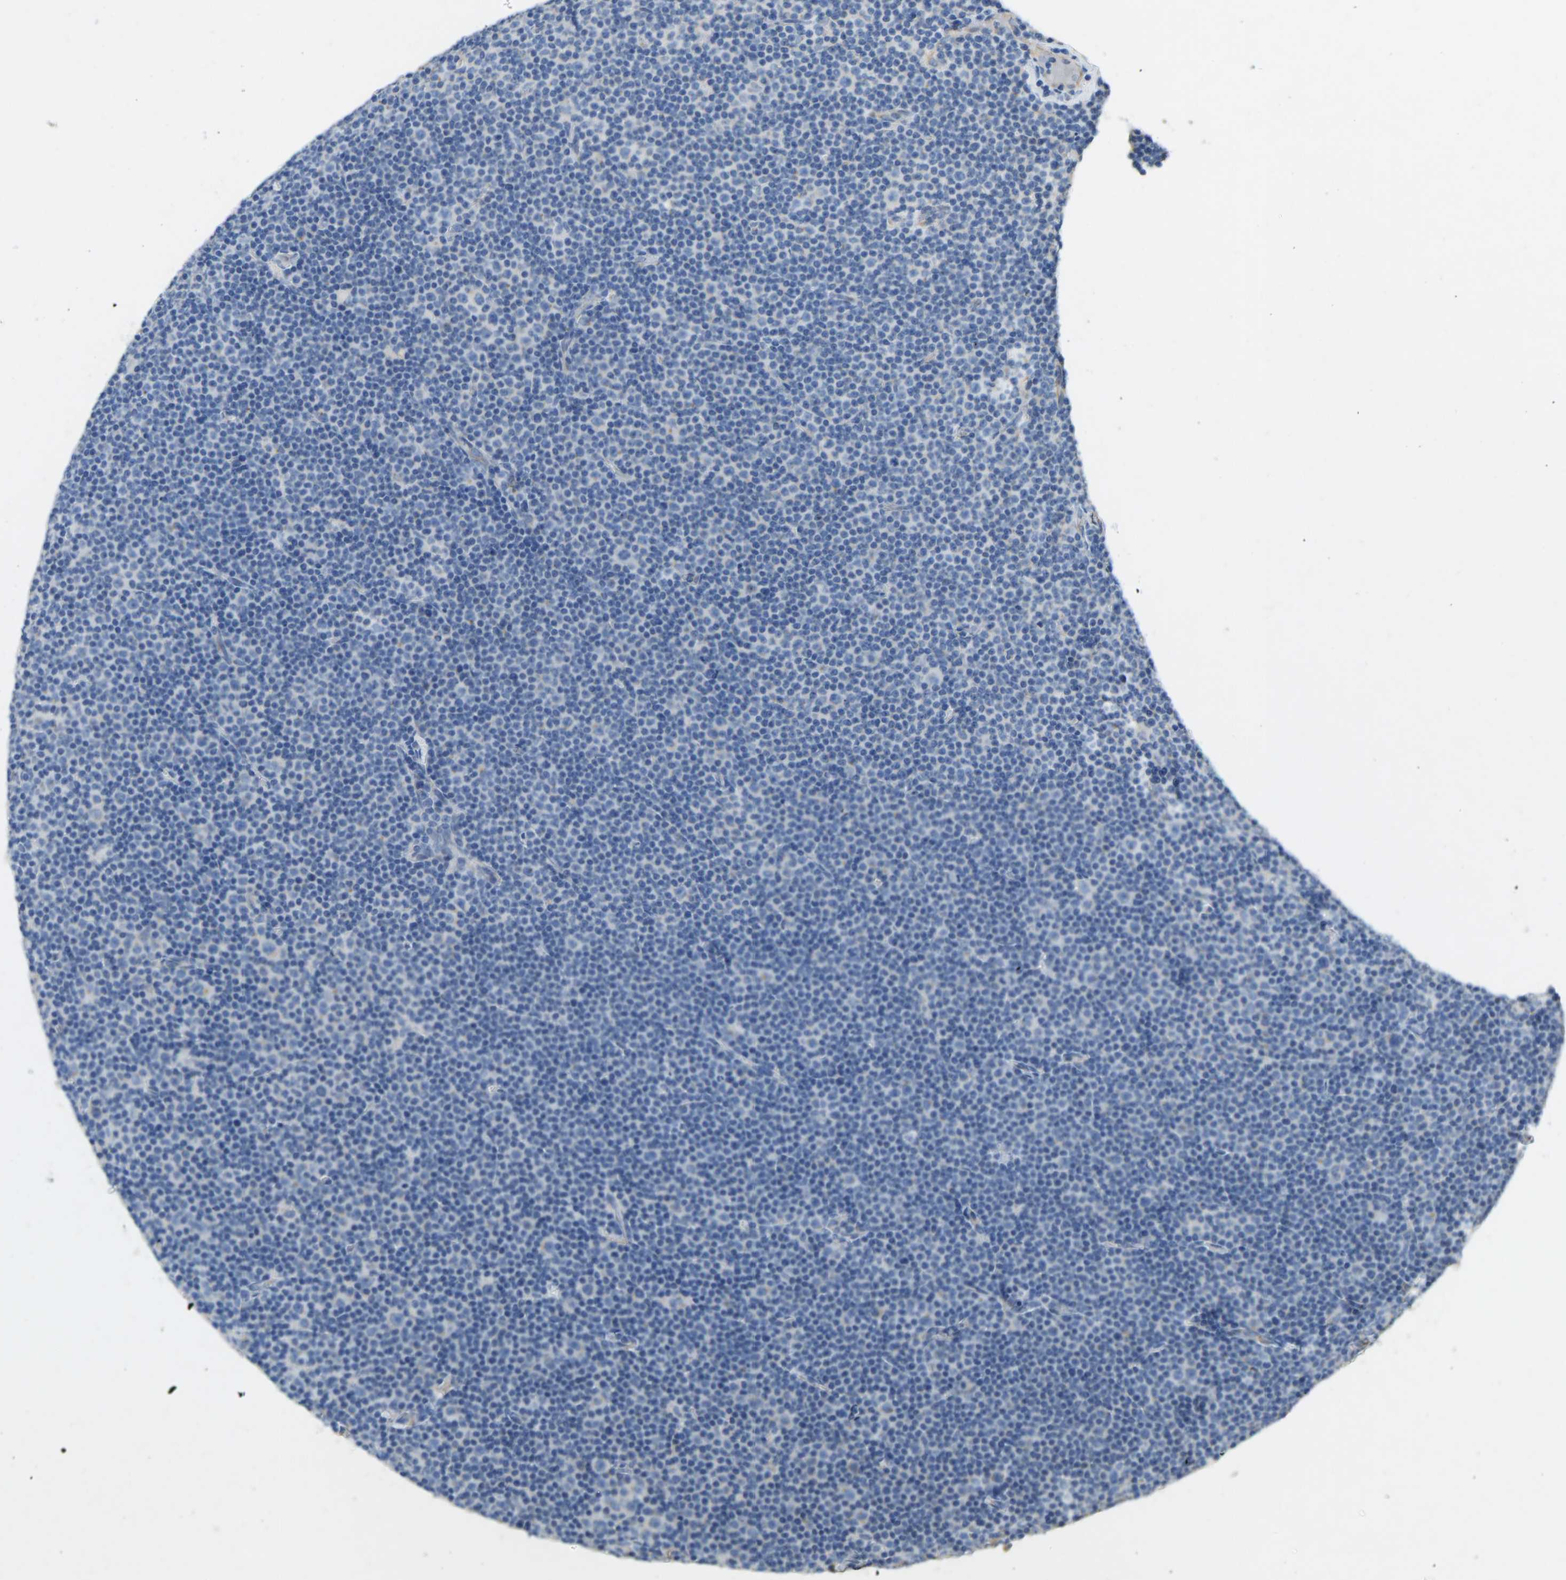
{"staining": {"intensity": "negative", "quantity": "none", "location": "none"}, "tissue": "lymphoma", "cell_type": "Tumor cells", "image_type": "cancer", "snomed": [{"axis": "morphology", "description": "Malignant lymphoma, non-Hodgkin's type, Low grade"}, {"axis": "topography", "description": "Lymph node"}], "caption": "Tumor cells show no significant protein positivity in malignant lymphoma, non-Hodgkin's type (low-grade).", "gene": "TECTA", "patient": {"sex": "female", "age": 67}}